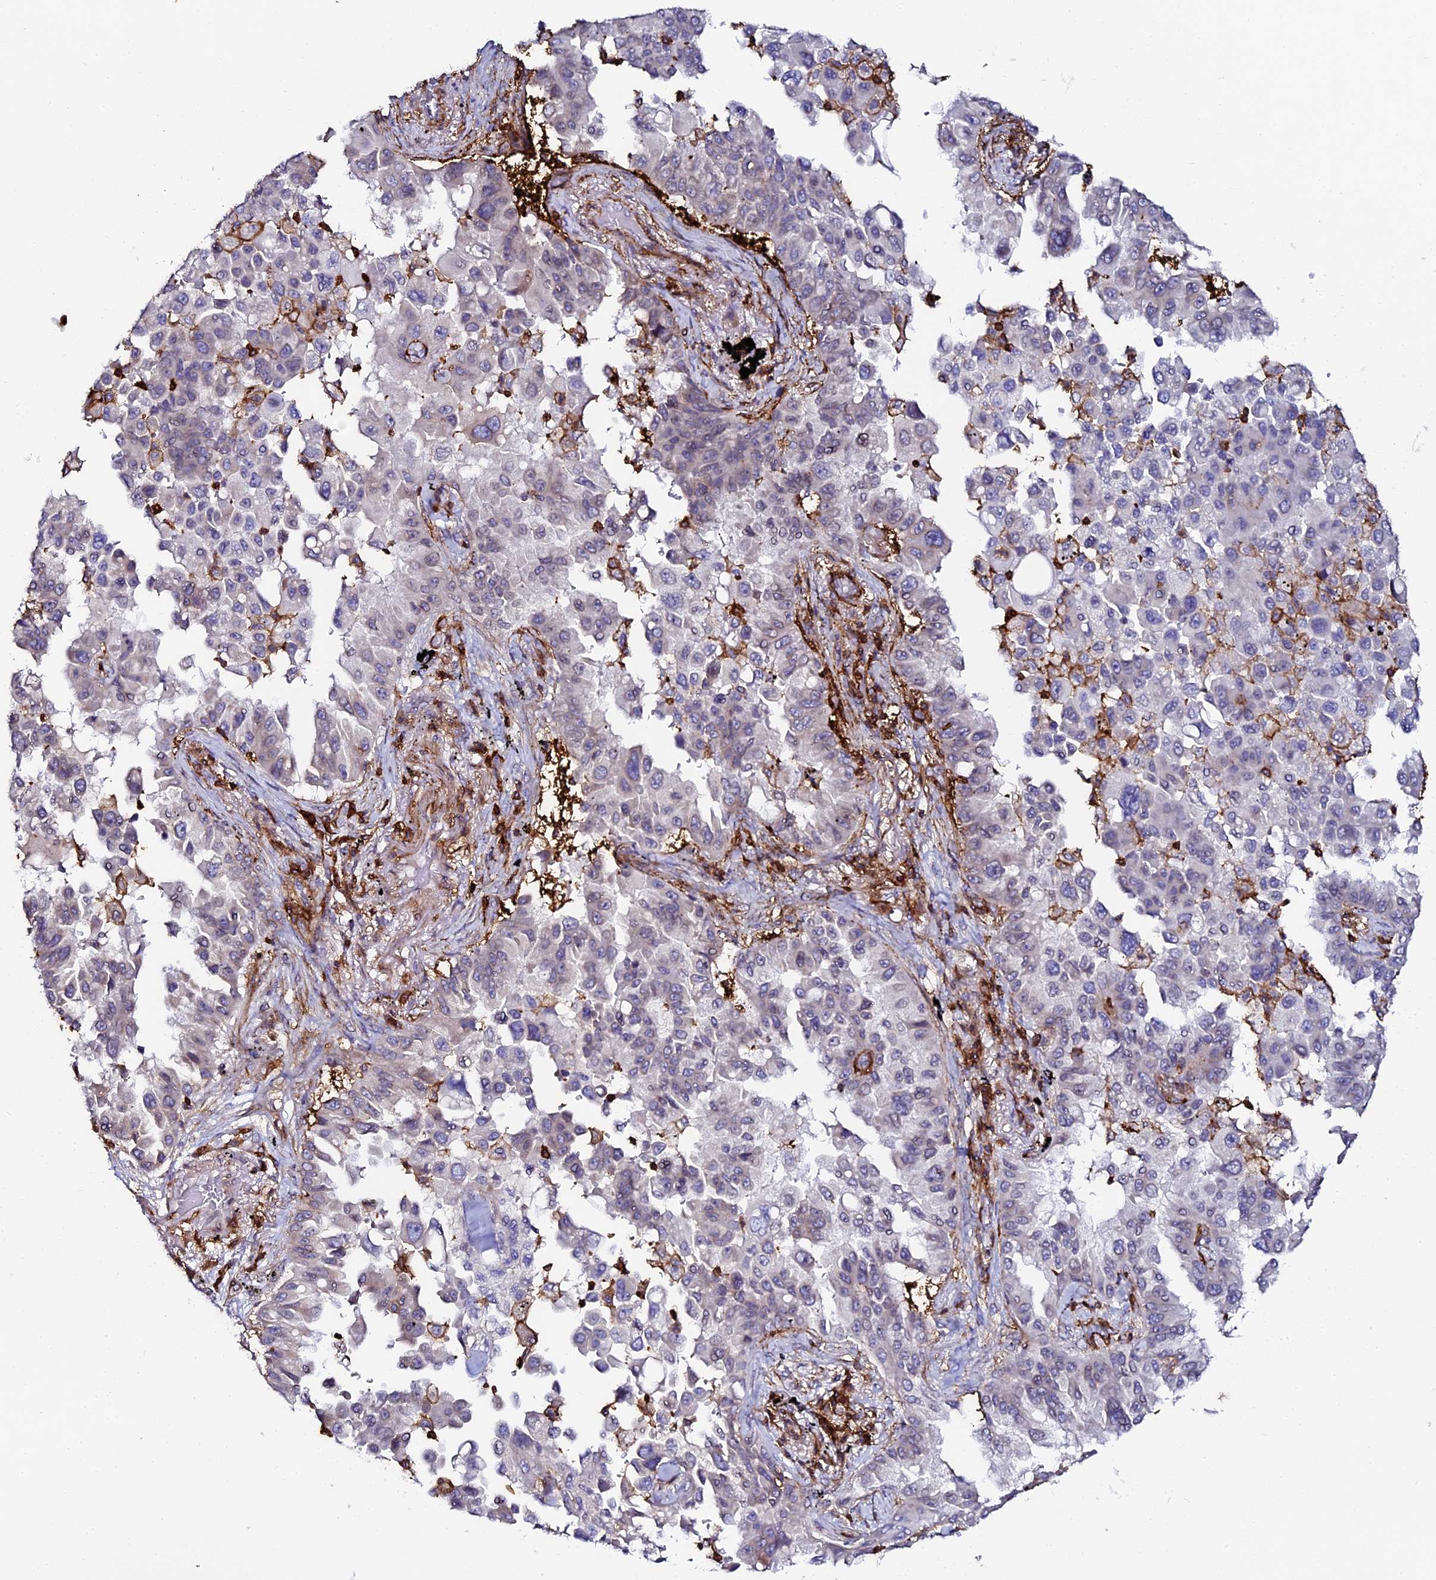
{"staining": {"intensity": "negative", "quantity": "none", "location": "none"}, "tissue": "lung cancer", "cell_type": "Tumor cells", "image_type": "cancer", "snomed": [{"axis": "morphology", "description": "Adenocarcinoma, NOS"}, {"axis": "topography", "description": "Lung"}], "caption": "Tumor cells are negative for brown protein staining in lung cancer.", "gene": "AAAS", "patient": {"sex": "female", "age": 67}}